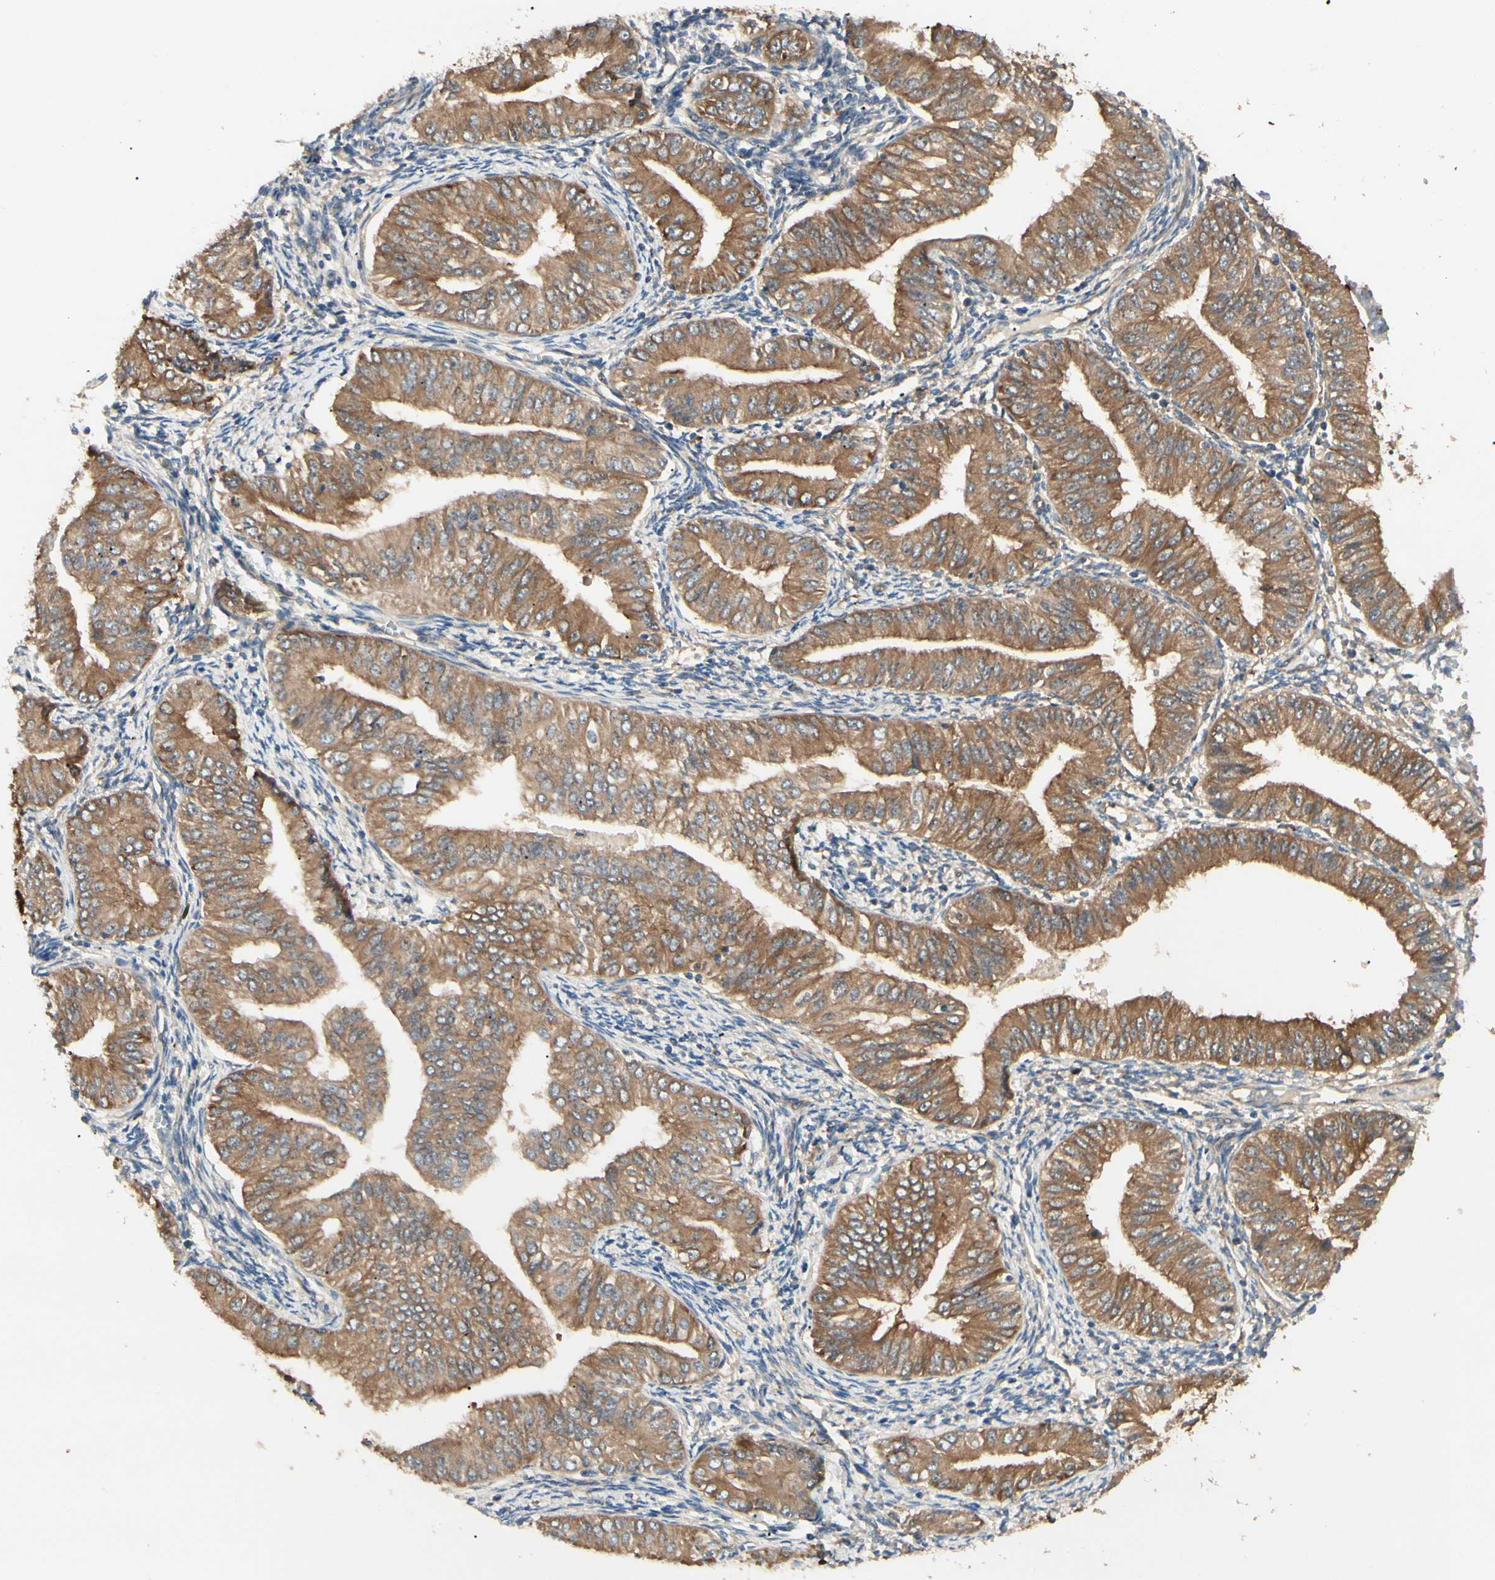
{"staining": {"intensity": "moderate", "quantity": ">75%", "location": "cytoplasmic/membranous"}, "tissue": "endometrial cancer", "cell_type": "Tumor cells", "image_type": "cancer", "snomed": [{"axis": "morphology", "description": "Normal tissue, NOS"}, {"axis": "morphology", "description": "Adenocarcinoma, NOS"}, {"axis": "topography", "description": "Endometrium"}], "caption": "Tumor cells reveal medium levels of moderate cytoplasmic/membranous expression in about >75% of cells in human endometrial cancer.", "gene": "NME1-NME2", "patient": {"sex": "female", "age": 53}}